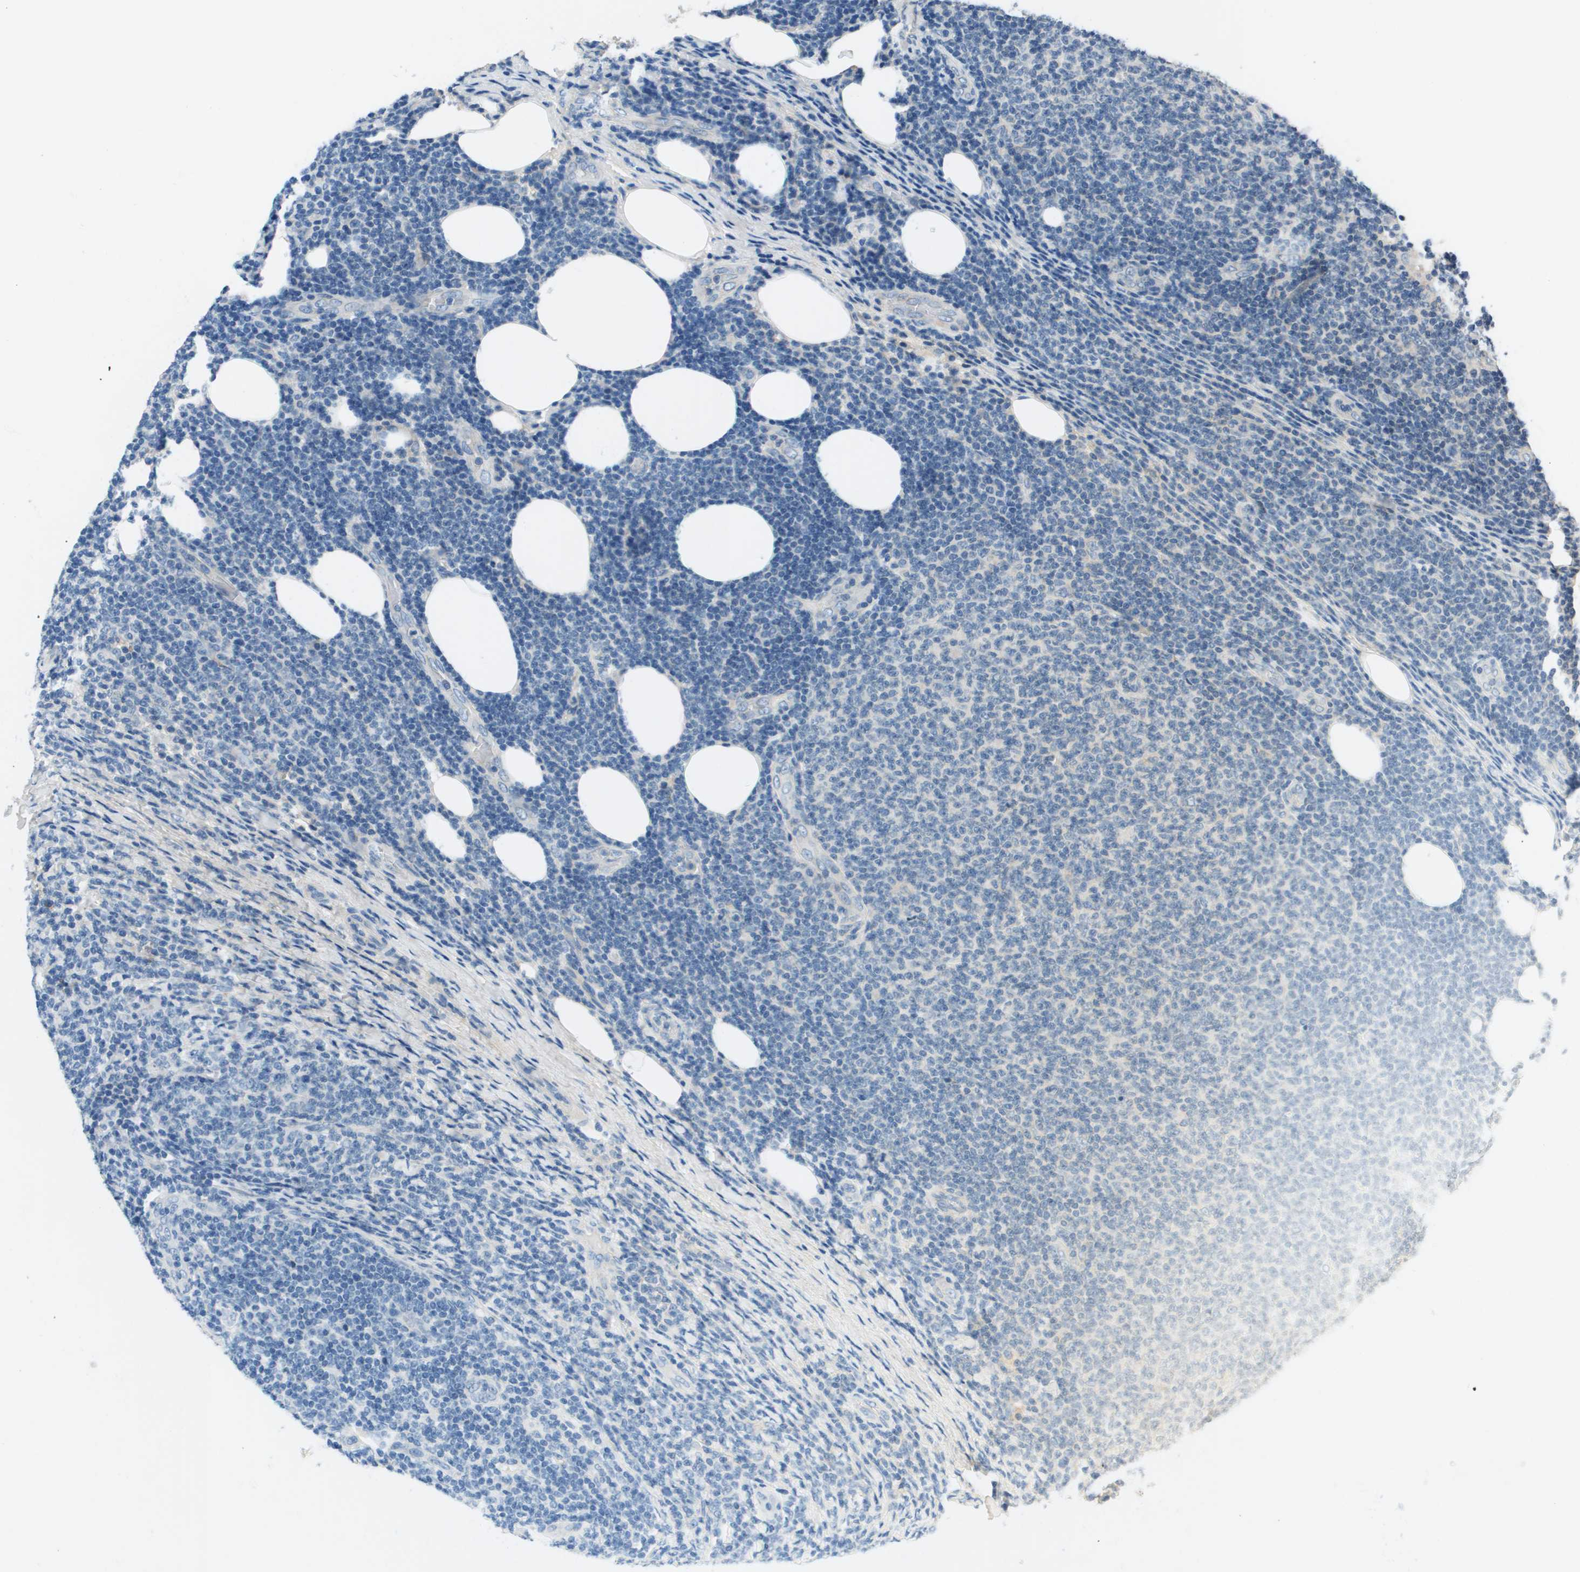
{"staining": {"intensity": "negative", "quantity": "none", "location": "none"}, "tissue": "lymphoma", "cell_type": "Tumor cells", "image_type": "cancer", "snomed": [{"axis": "morphology", "description": "Malignant lymphoma, non-Hodgkin's type, Low grade"}, {"axis": "topography", "description": "Lymph node"}], "caption": "This is an immunohistochemistry (IHC) histopathology image of lymphoma. There is no positivity in tumor cells.", "gene": "PCOLCE", "patient": {"sex": "male", "age": 66}}